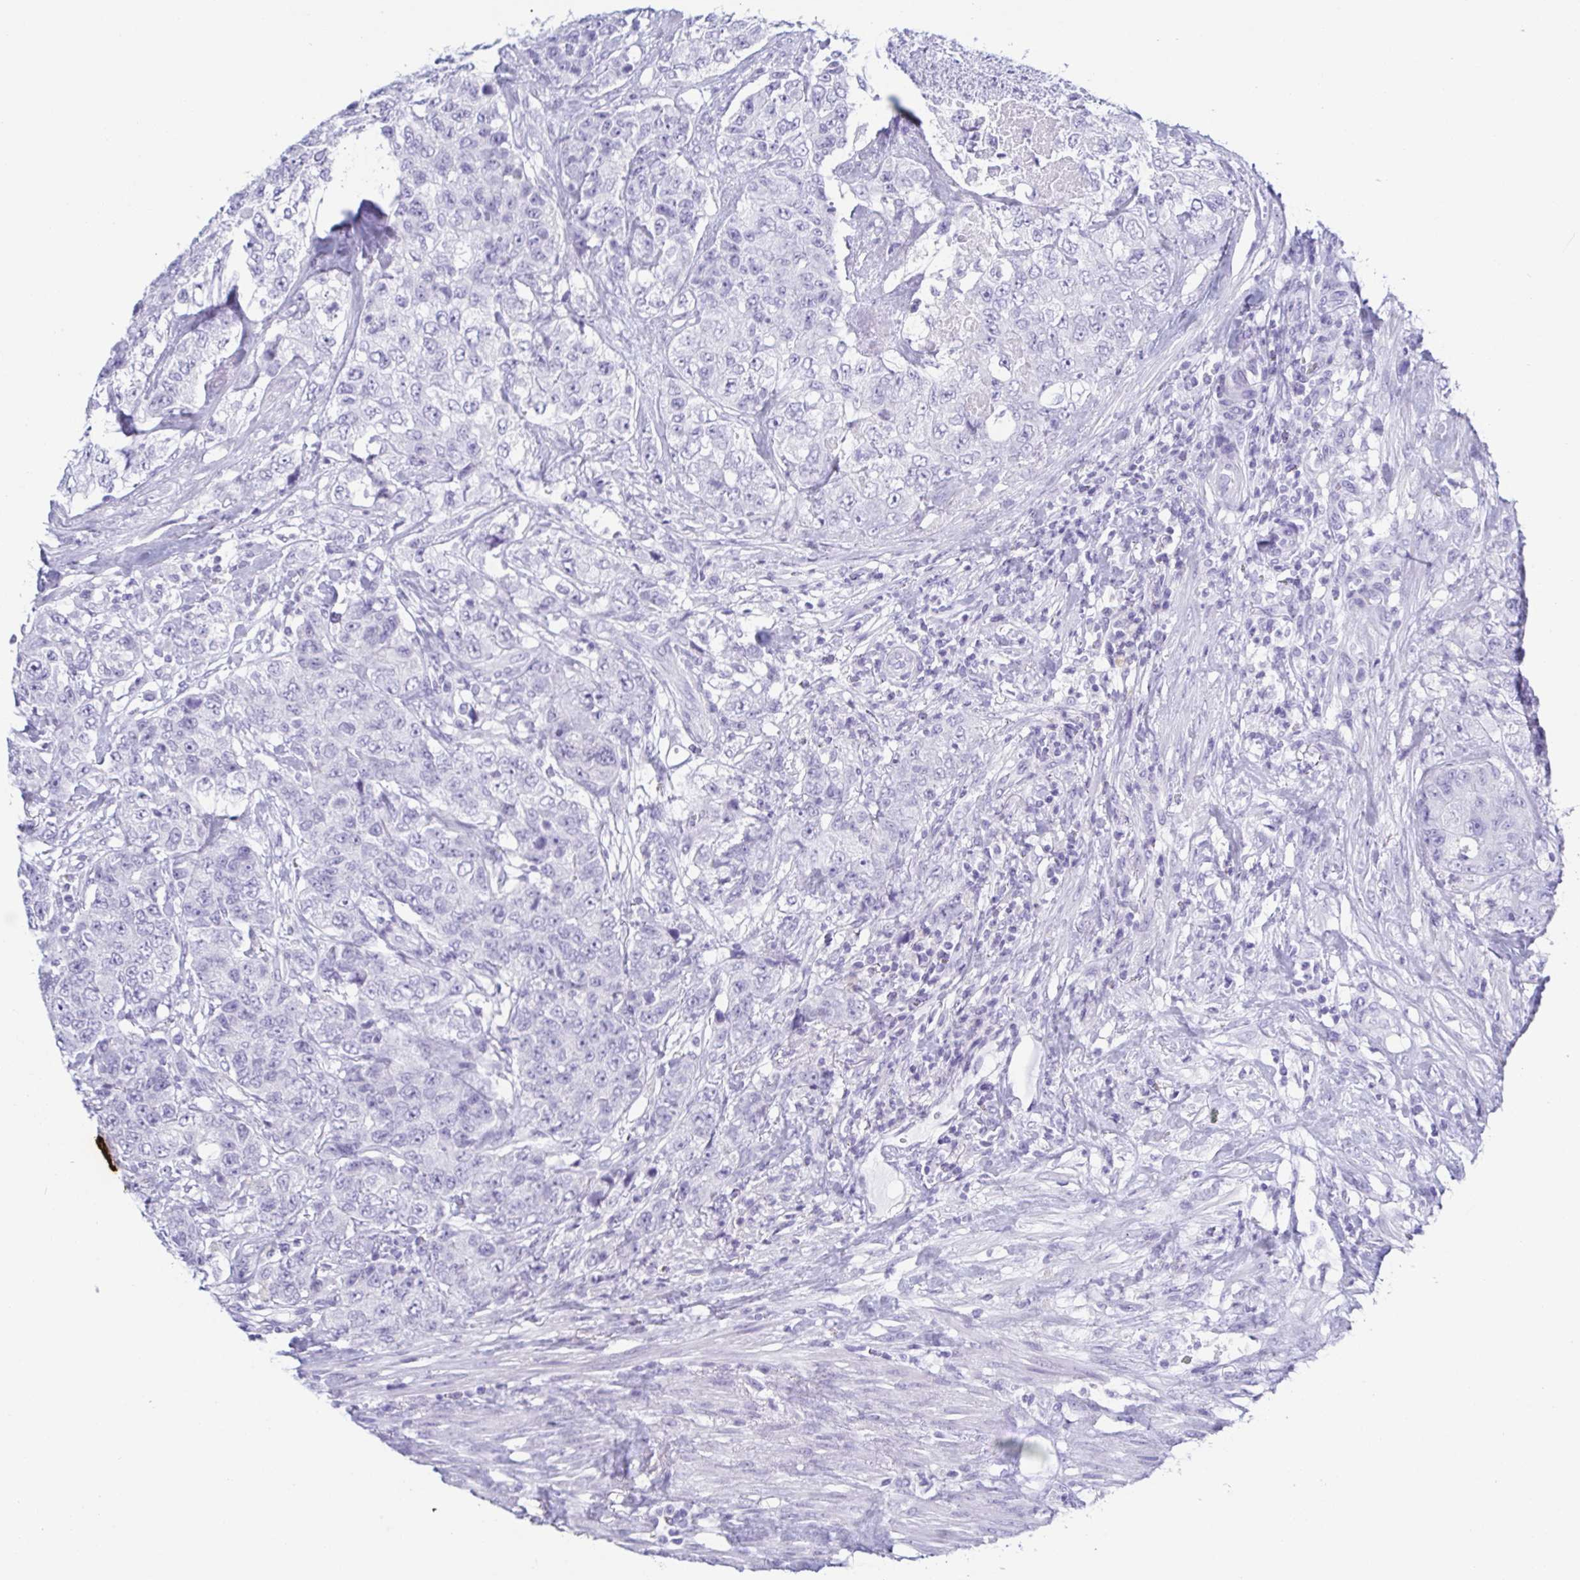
{"staining": {"intensity": "negative", "quantity": "none", "location": "none"}, "tissue": "urothelial cancer", "cell_type": "Tumor cells", "image_type": "cancer", "snomed": [{"axis": "morphology", "description": "Urothelial carcinoma, High grade"}, {"axis": "topography", "description": "Urinary bladder"}], "caption": "The micrograph shows no staining of tumor cells in urothelial cancer.", "gene": "ZG16B", "patient": {"sex": "female", "age": 78}}